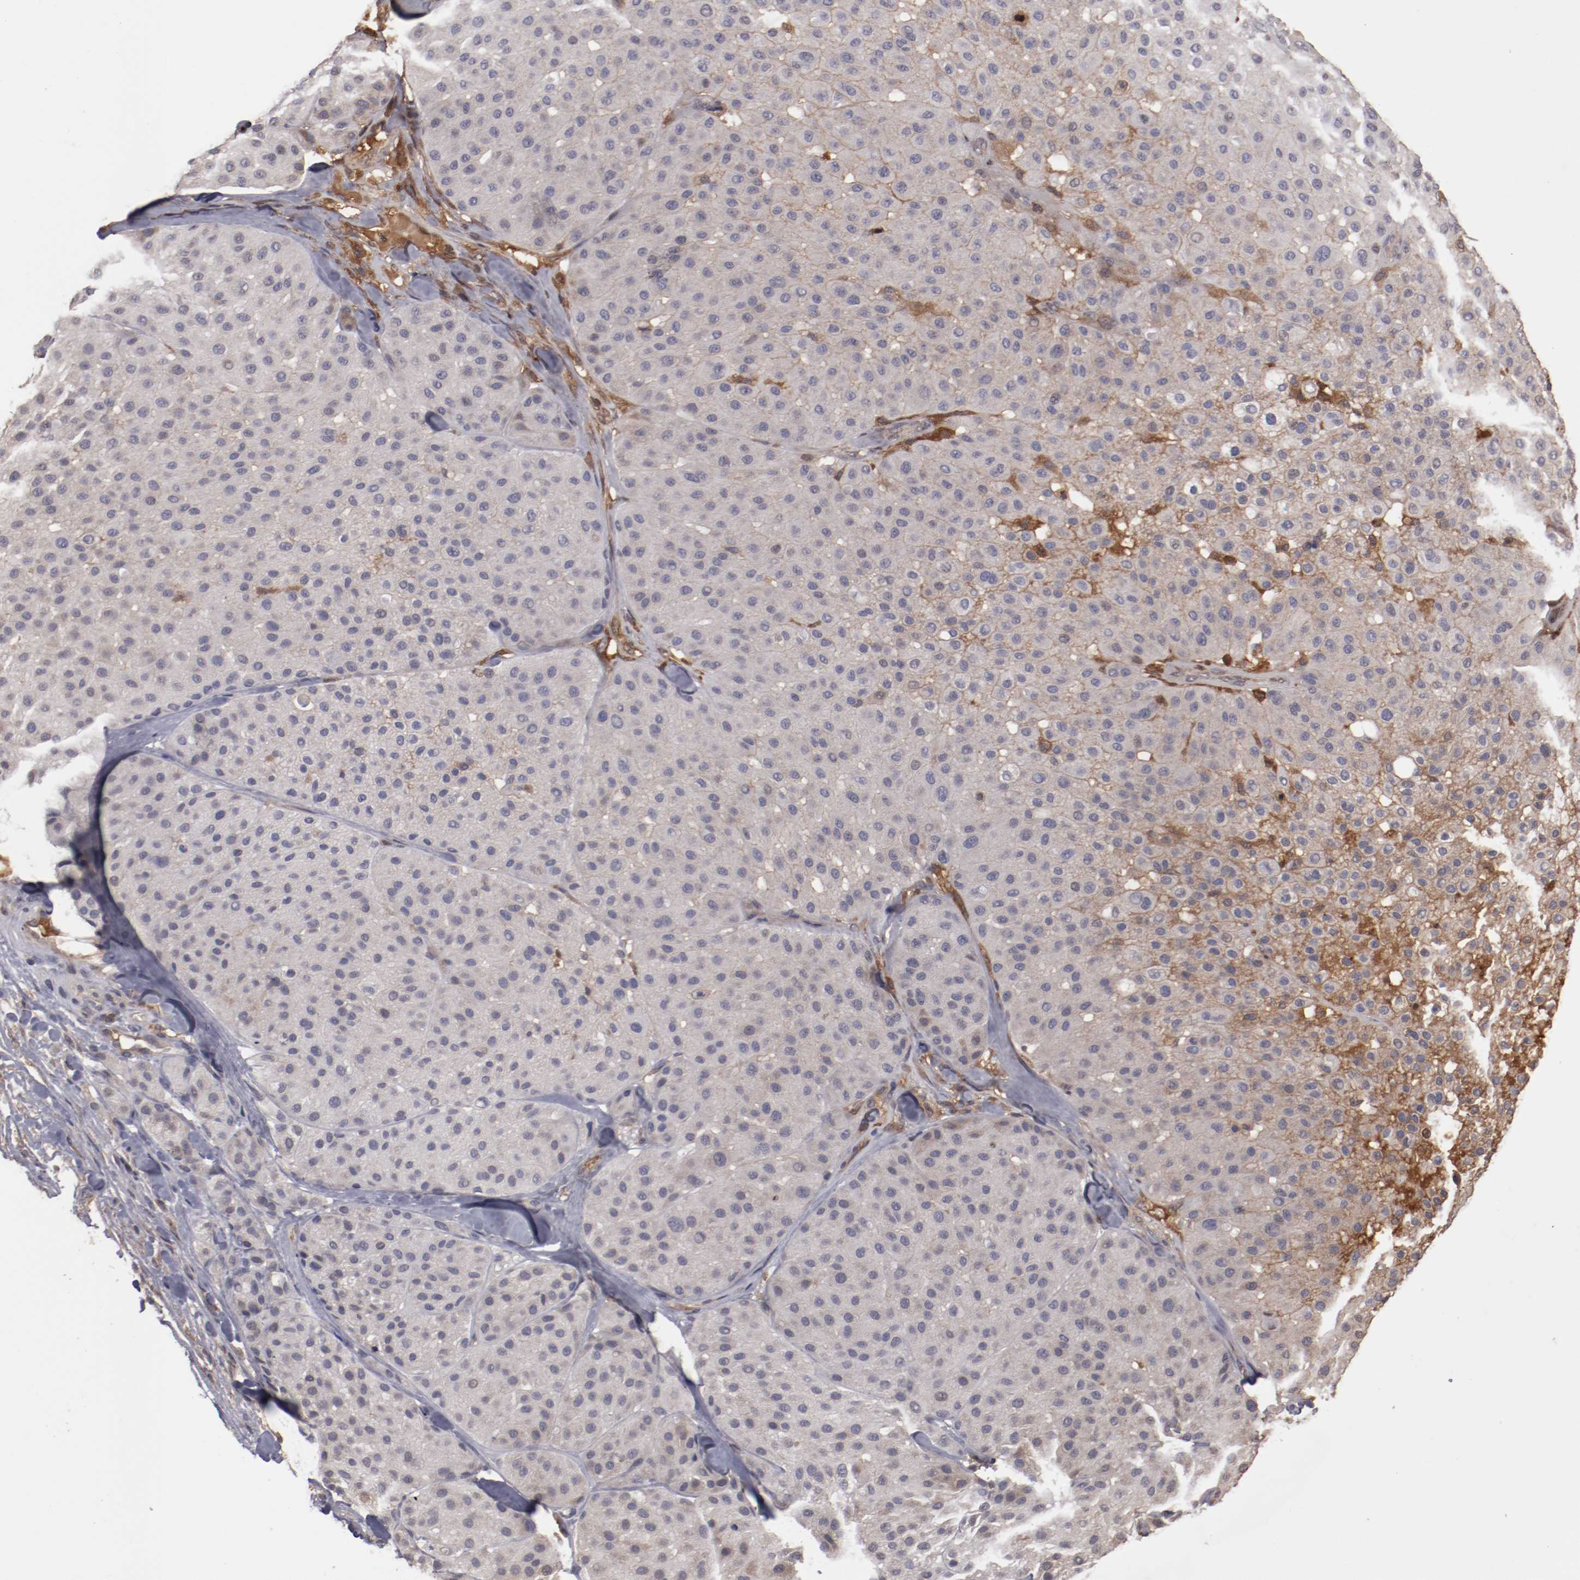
{"staining": {"intensity": "negative", "quantity": "none", "location": "none"}, "tissue": "melanoma", "cell_type": "Tumor cells", "image_type": "cancer", "snomed": [{"axis": "morphology", "description": "Normal tissue, NOS"}, {"axis": "morphology", "description": "Malignant melanoma, Metastatic site"}, {"axis": "topography", "description": "Skin"}], "caption": "Immunohistochemistry (IHC) histopathology image of human malignant melanoma (metastatic site) stained for a protein (brown), which shows no positivity in tumor cells.", "gene": "SERPINA7", "patient": {"sex": "male", "age": 41}}